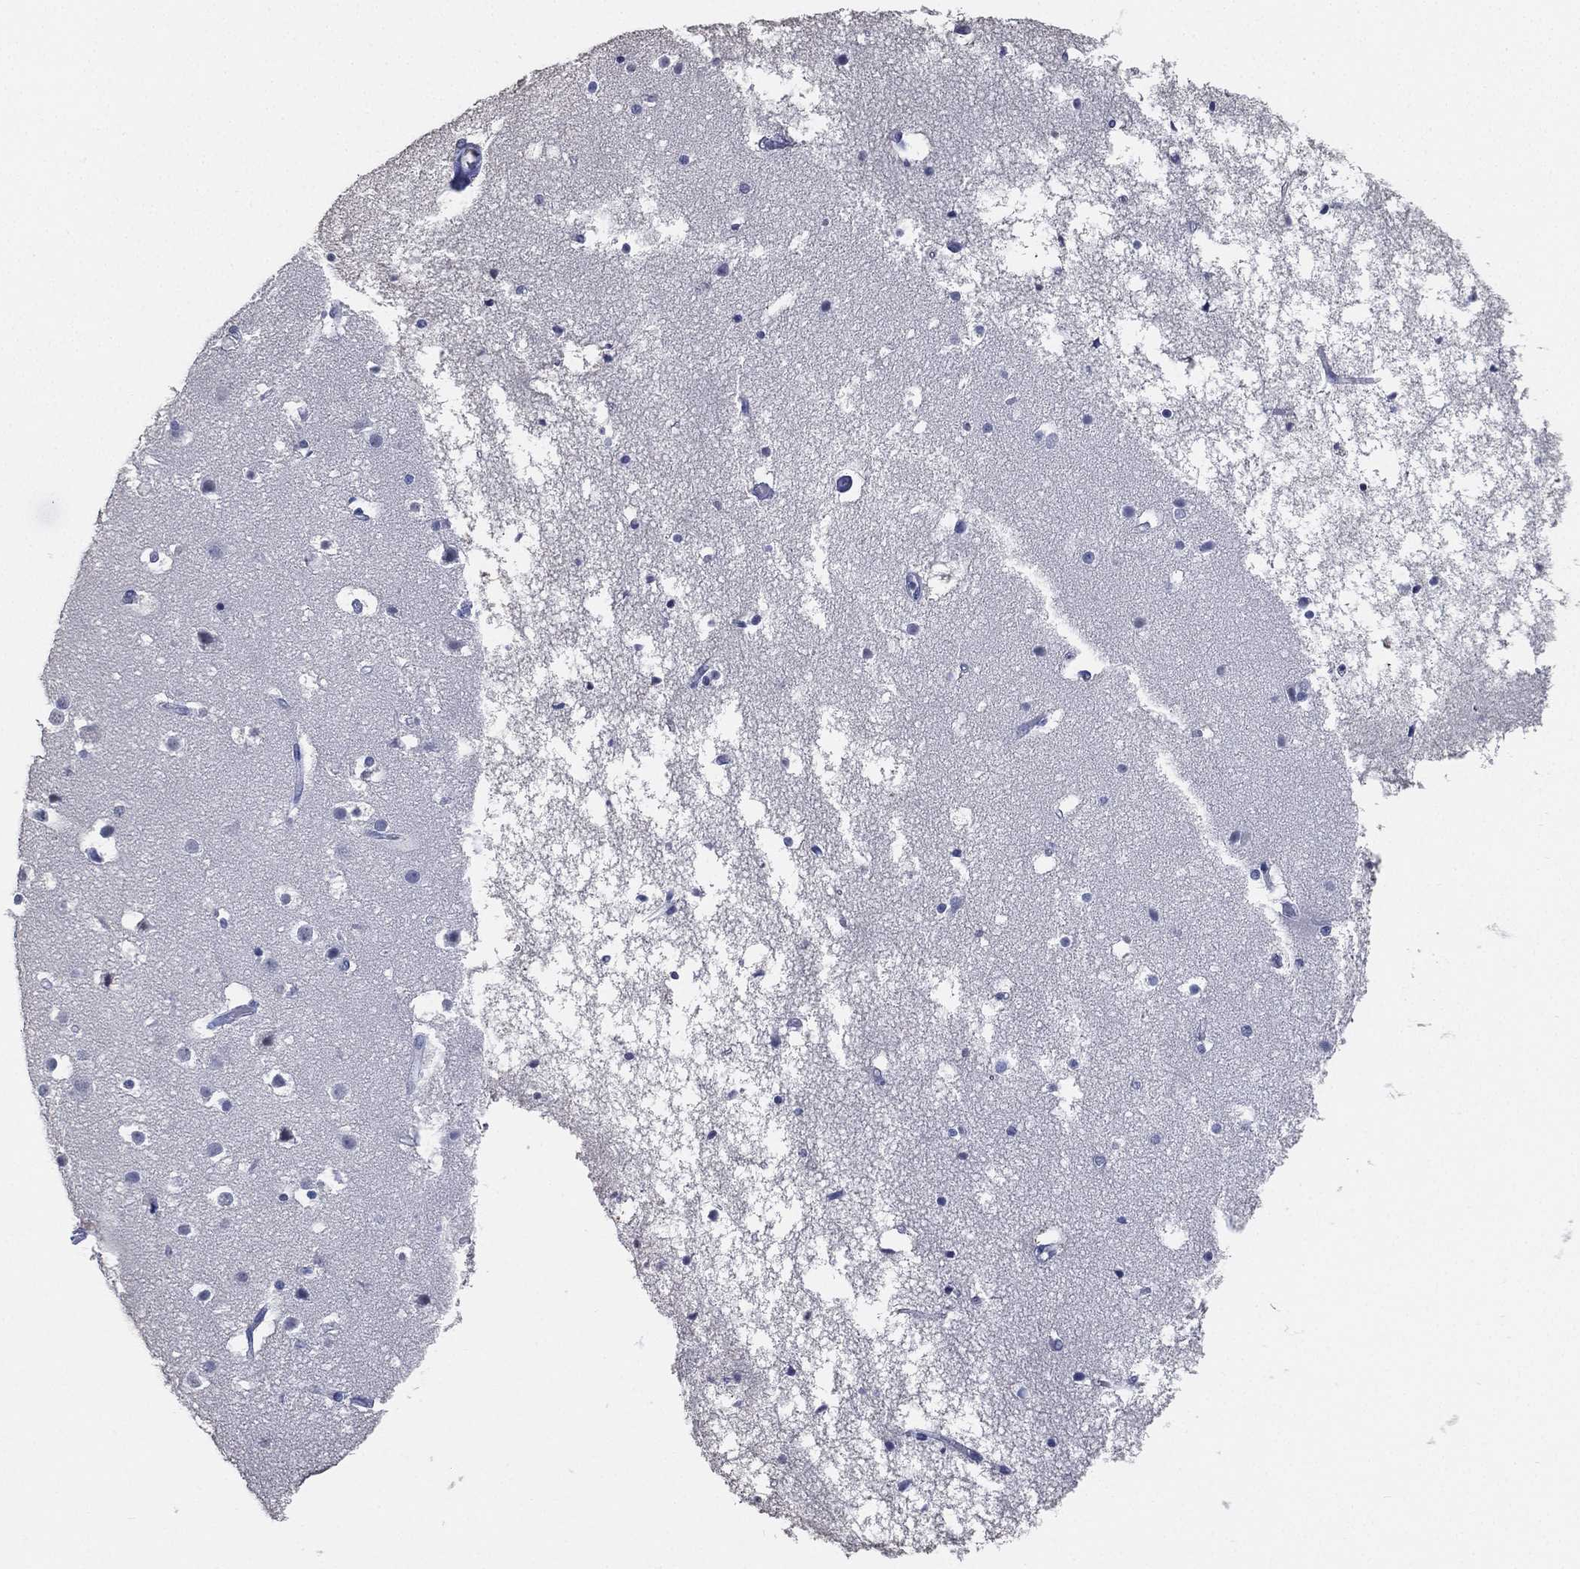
{"staining": {"intensity": "negative", "quantity": "none", "location": "none"}, "tissue": "cerebral cortex", "cell_type": "Endothelial cells", "image_type": "normal", "snomed": [{"axis": "morphology", "description": "Normal tissue, NOS"}, {"axis": "topography", "description": "Cerebral cortex"}], "caption": "Micrograph shows no significant protein expression in endothelial cells of benign cerebral cortex. (DAB immunohistochemistry (IHC), high magnification).", "gene": "IYD", "patient": {"sex": "female", "age": 52}}